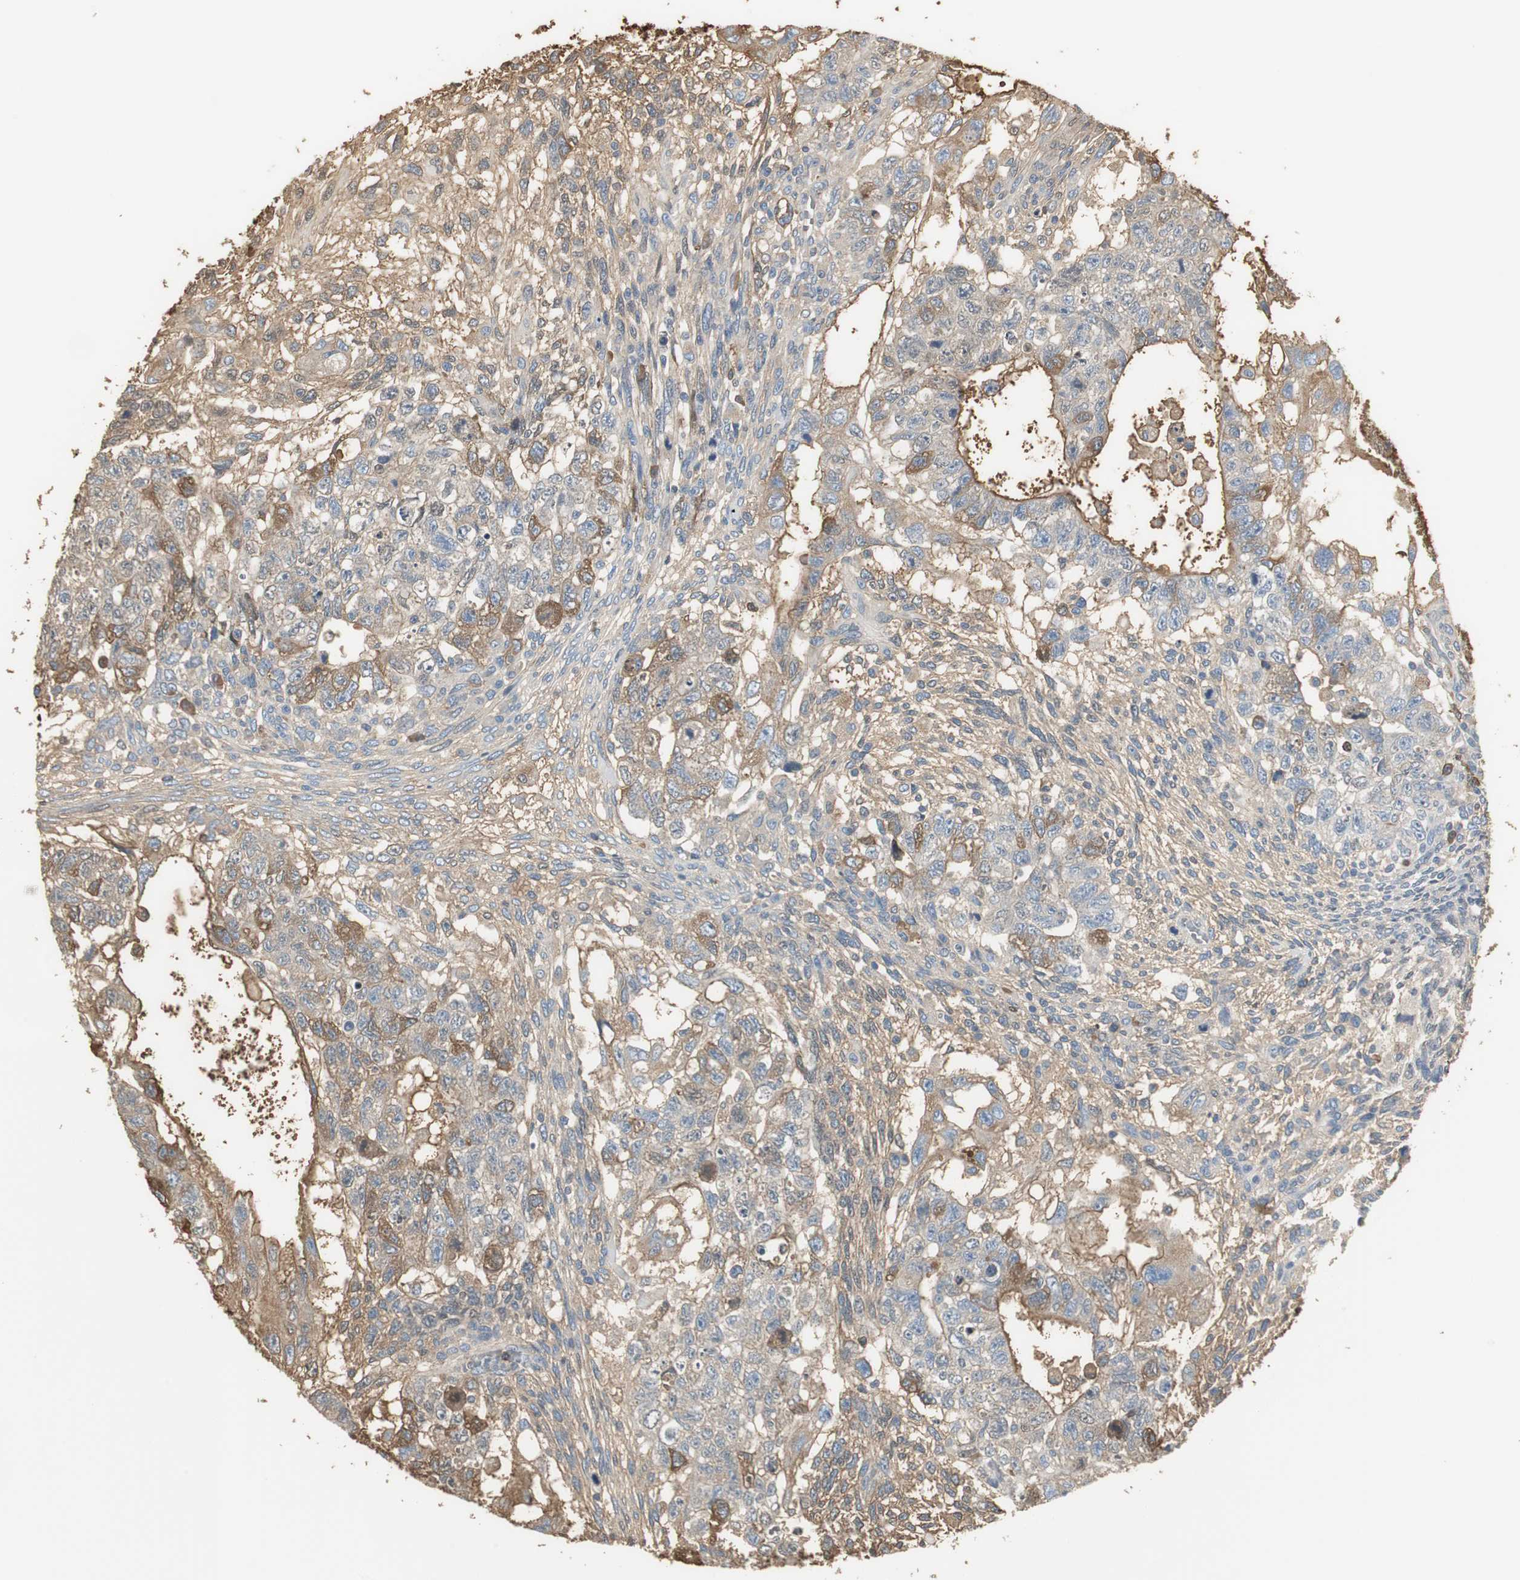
{"staining": {"intensity": "weak", "quantity": "25%-75%", "location": "cytoplasmic/membranous"}, "tissue": "testis cancer", "cell_type": "Tumor cells", "image_type": "cancer", "snomed": [{"axis": "morphology", "description": "Normal tissue, NOS"}, {"axis": "morphology", "description": "Carcinoma, Embryonal, NOS"}, {"axis": "topography", "description": "Testis"}], "caption": "Protein expression analysis of human testis cancer reveals weak cytoplasmic/membranous staining in approximately 25%-75% of tumor cells. Ihc stains the protein in brown and the nuclei are stained blue.", "gene": "IGHA1", "patient": {"sex": "male", "age": 36}}